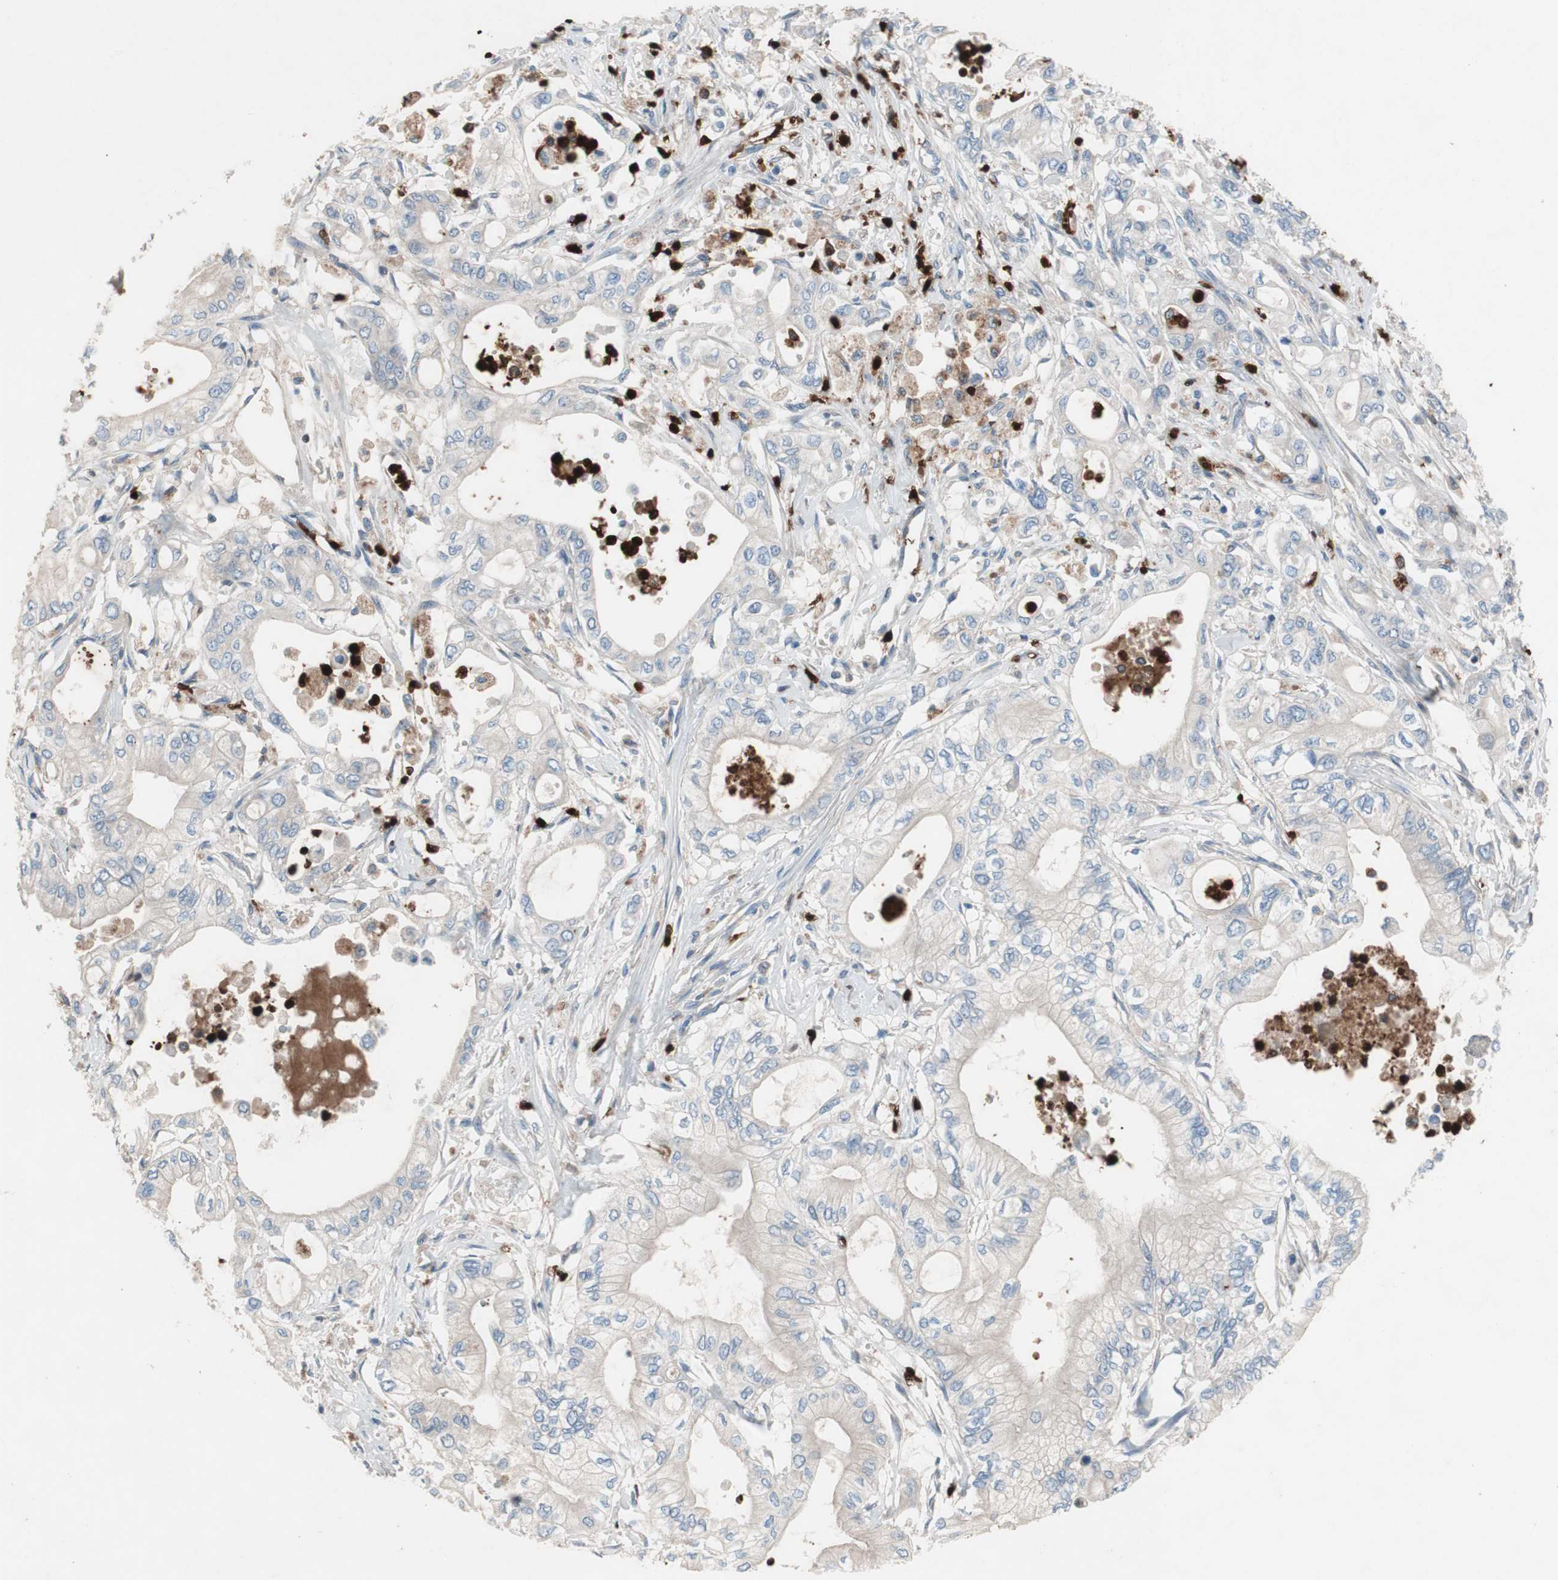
{"staining": {"intensity": "weak", "quantity": "<25%", "location": "cytoplasmic/membranous"}, "tissue": "pancreatic cancer", "cell_type": "Tumor cells", "image_type": "cancer", "snomed": [{"axis": "morphology", "description": "Adenocarcinoma, NOS"}, {"axis": "topography", "description": "Pancreas"}], "caption": "Immunohistochemical staining of human pancreatic adenocarcinoma reveals no significant staining in tumor cells.", "gene": "CLEC4D", "patient": {"sex": "male", "age": 79}}